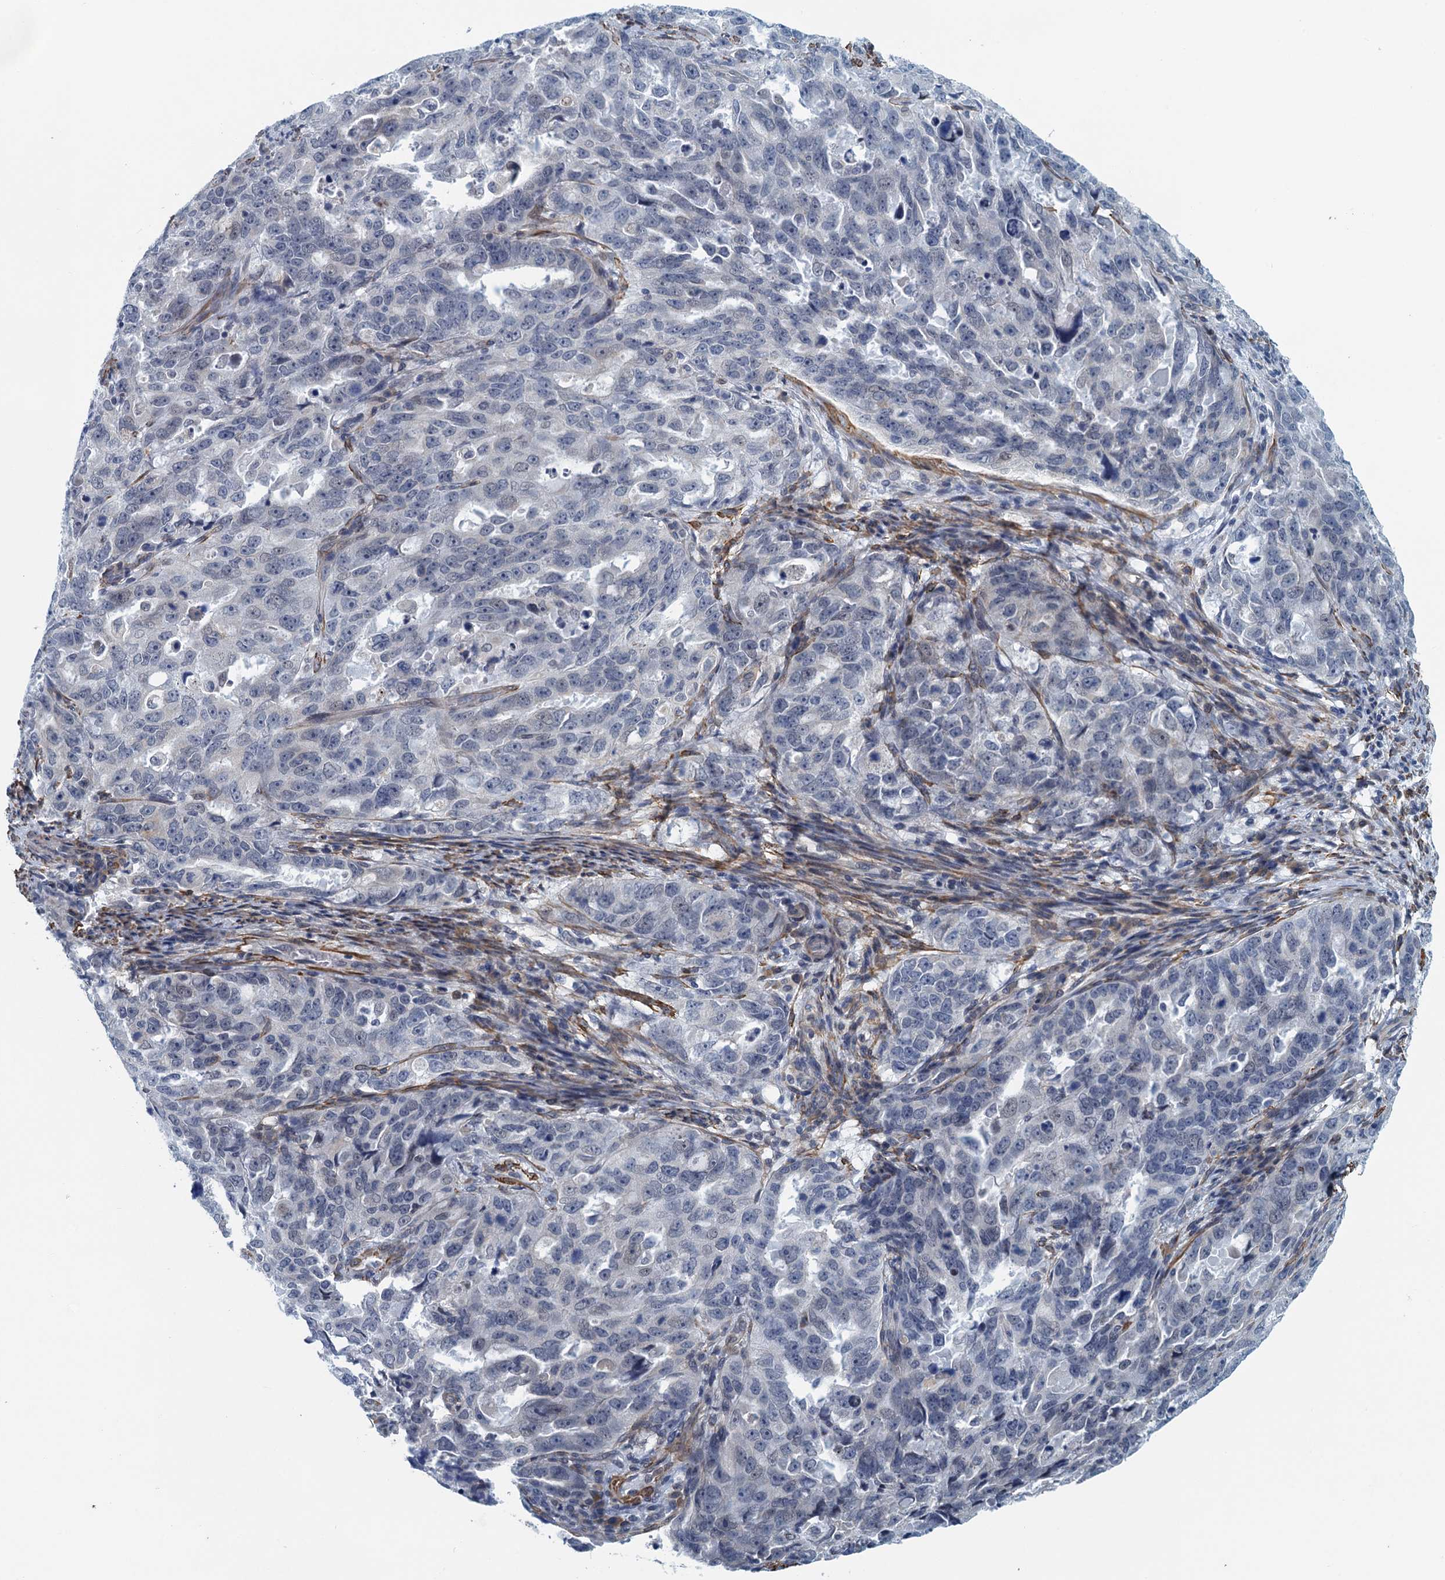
{"staining": {"intensity": "negative", "quantity": "none", "location": "none"}, "tissue": "endometrial cancer", "cell_type": "Tumor cells", "image_type": "cancer", "snomed": [{"axis": "morphology", "description": "Adenocarcinoma, NOS"}, {"axis": "topography", "description": "Endometrium"}], "caption": "DAB (3,3'-diaminobenzidine) immunohistochemical staining of adenocarcinoma (endometrial) shows no significant expression in tumor cells.", "gene": "ALG2", "patient": {"sex": "female", "age": 65}}